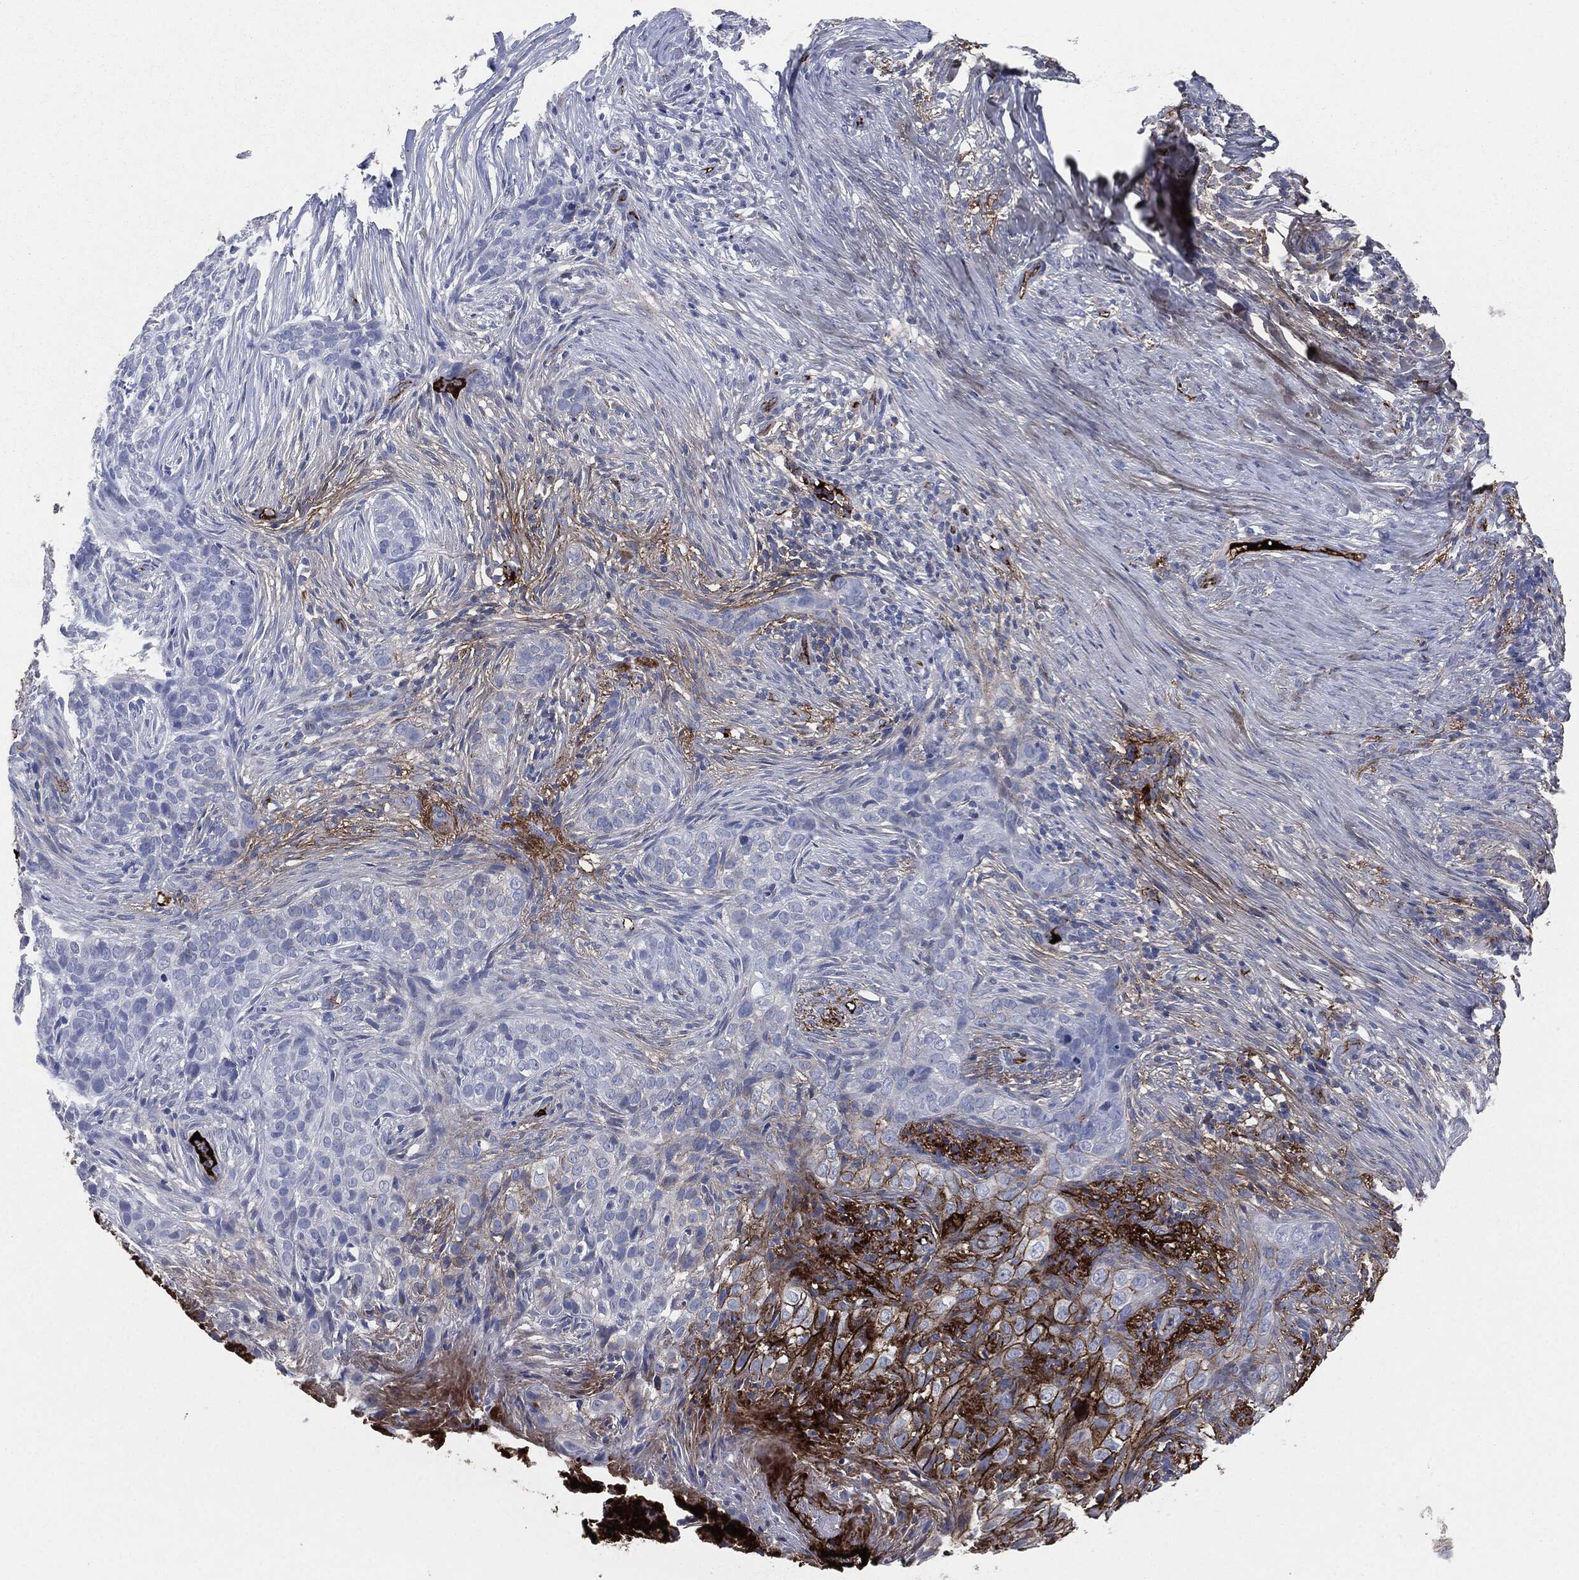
{"staining": {"intensity": "strong", "quantity": "<25%", "location": "cytoplasmic/membranous"}, "tissue": "skin cancer", "cell_type": "Tumor cells", "image_type": "cancer", "snomed": [{"axis": "morphology", "description": "Squamous cell carcinoma, NOS"}, {"axis": "topography", "description": "Skin"}], "caption": "This is an image of IHC staining of skin cancer, which shows strong positivity in the cytoplasmic/membranous of tumor cells.", "gene": "APOB", "patient": {"sex": "male", "age": 88}}